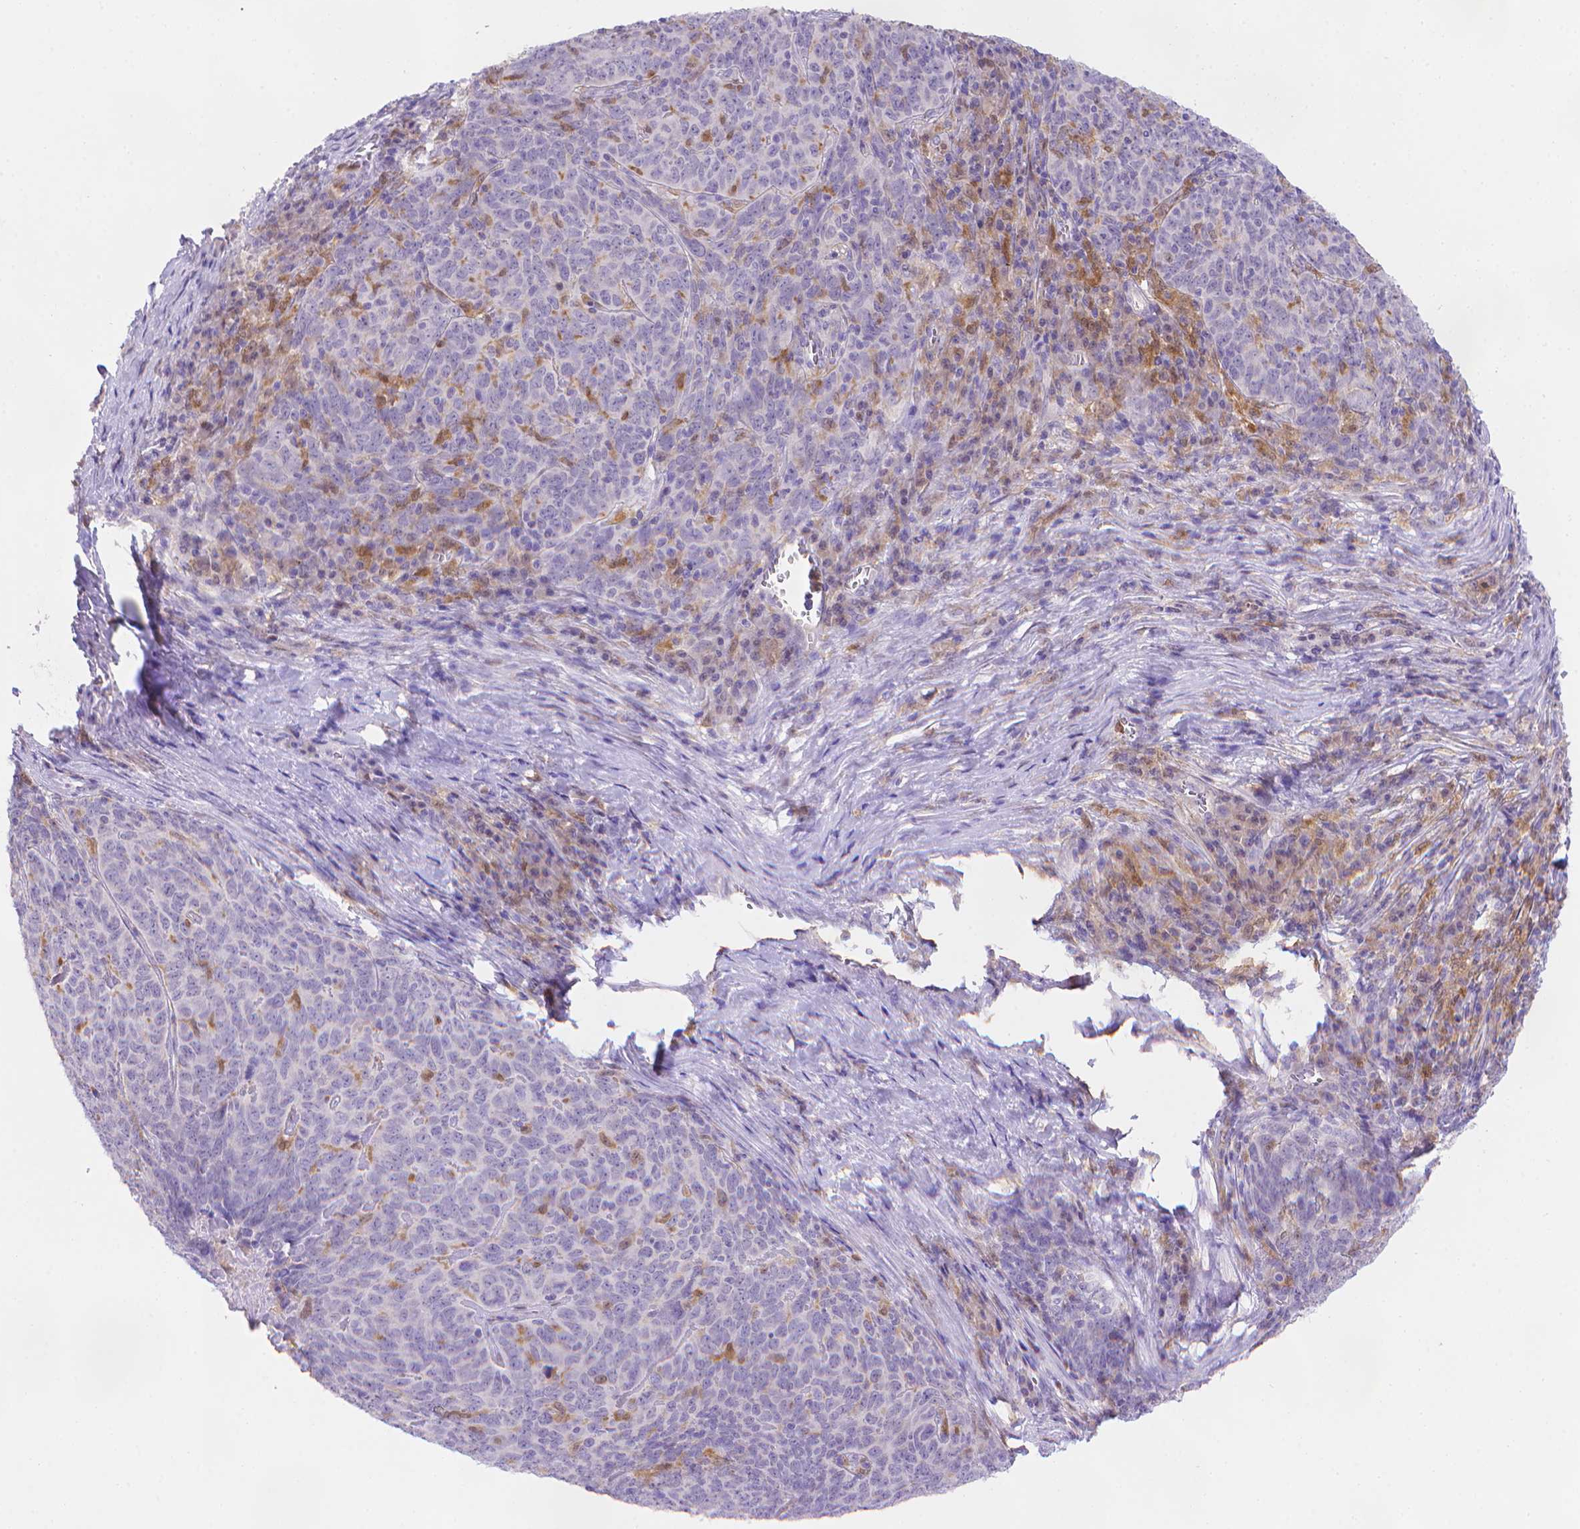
{"staining": {"intensity": "negative", "quantity": "none", "location": "none"}, "tissue": "skin cancer", "cell_type": "Tumor cells", "image_type": "cancer", "snomed": [{"axis": "morphology", "description": "Squamous cell carcinoma, NOS"}, {"axis": "topography", "description": "Skin"}, {"axis": "topography", "description": "Anal"}], "caption": "Immunohistochemistry (IHC) image of neoplastic tissue: human squamous cell carcinoma (skin) stained with DAB reveals no significant protein expression in tumor cells.", "gene": "FGD2", "patient": {"sex": "female", "age": 51}}